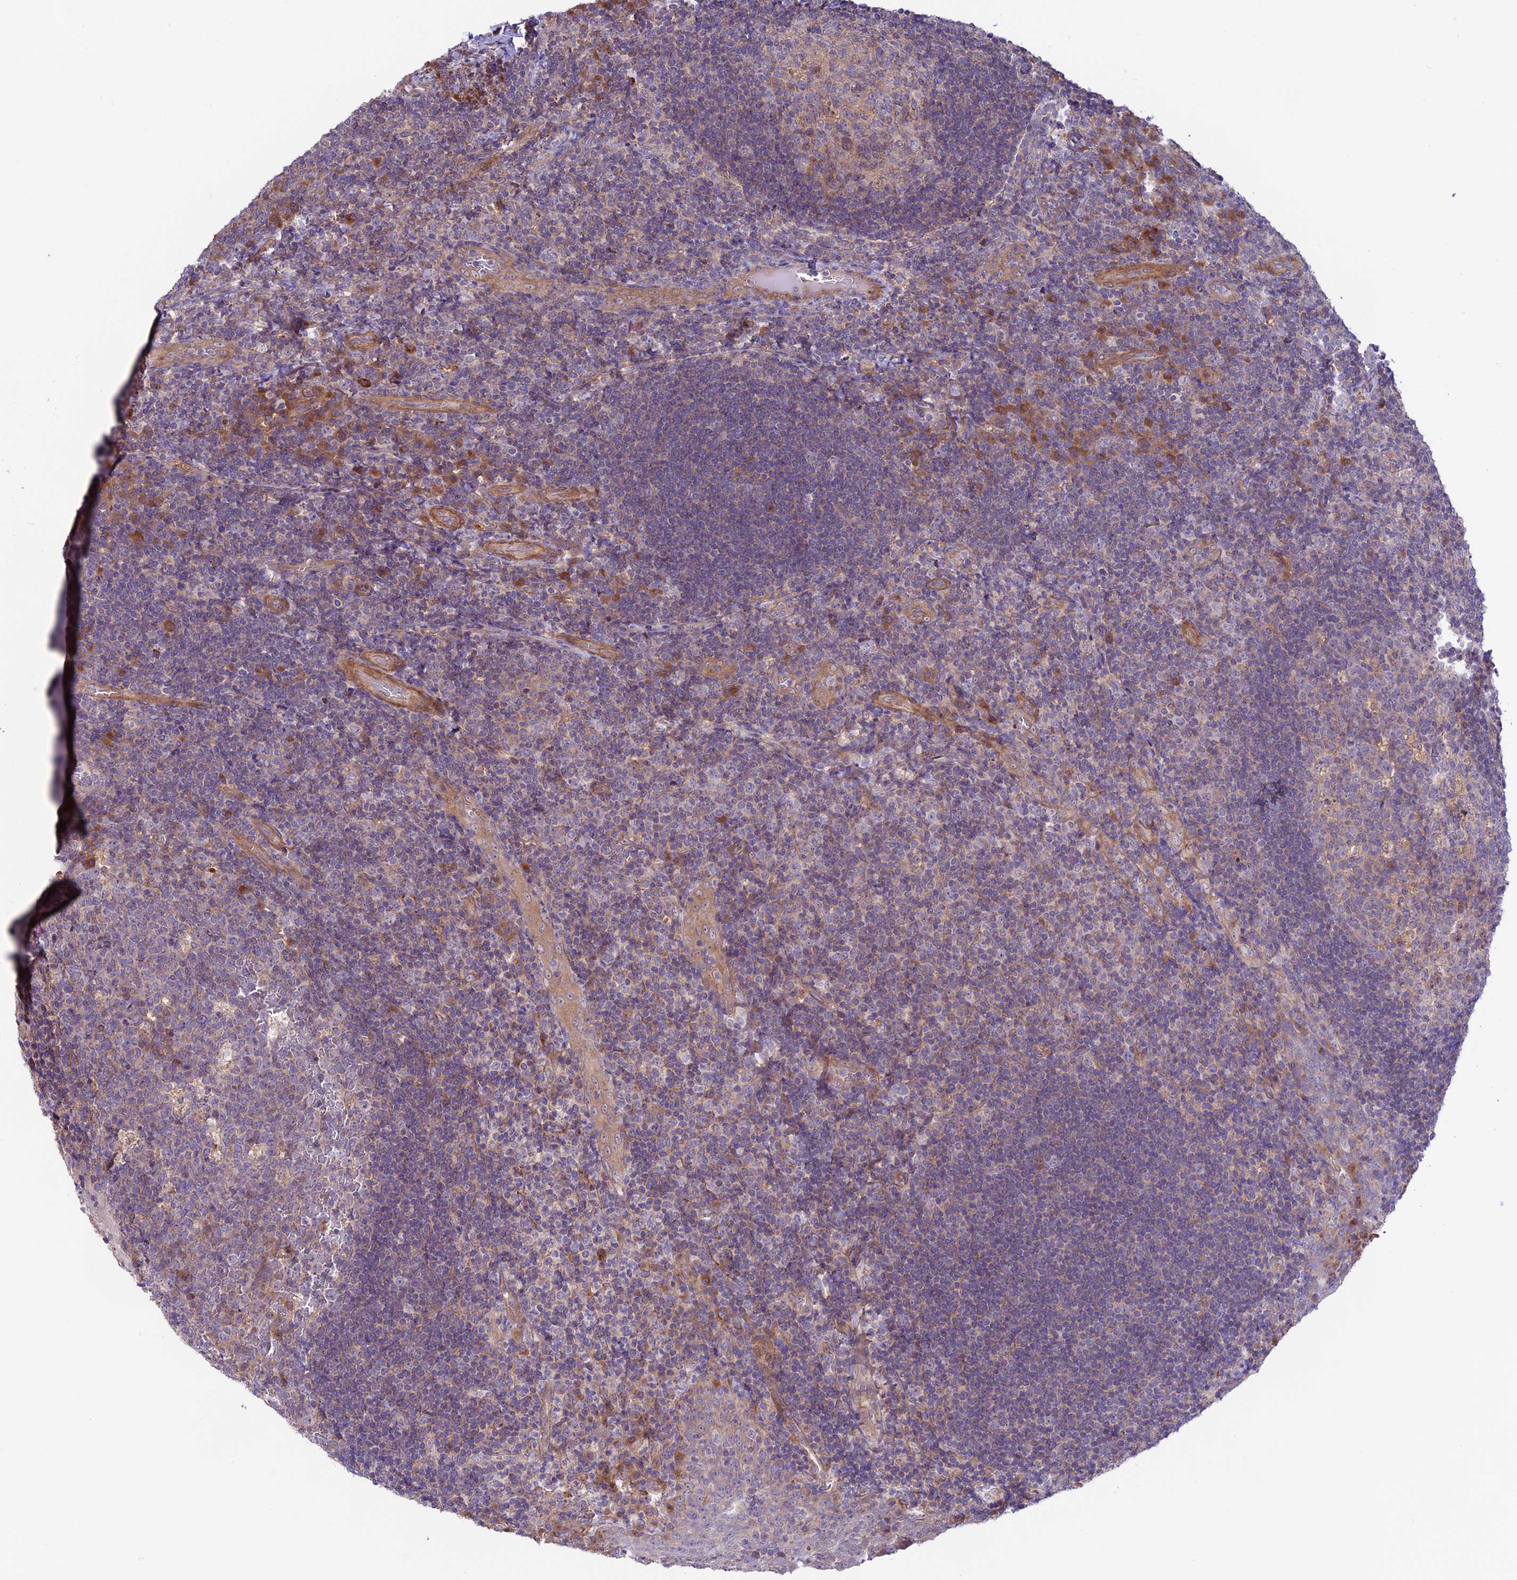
{"staining": {"intensity": "negative", "quantity": "none", "location": "none"}, "tissue": "tonsil", "cell_type": "Germinal center cells", "image_type": "normal", "snomed": [{"axis": "morphology", "description": "Normal tissue, NOS"}, {"axis": "topography", "description": "Tonsil"}], "caption": "Germinal center cells are negative for protein expression in normal human tonsil. (DAB immunohistochemistry, high magnification).", "gene": "COG8", "patient": {"sex": "male", "age": 17}}